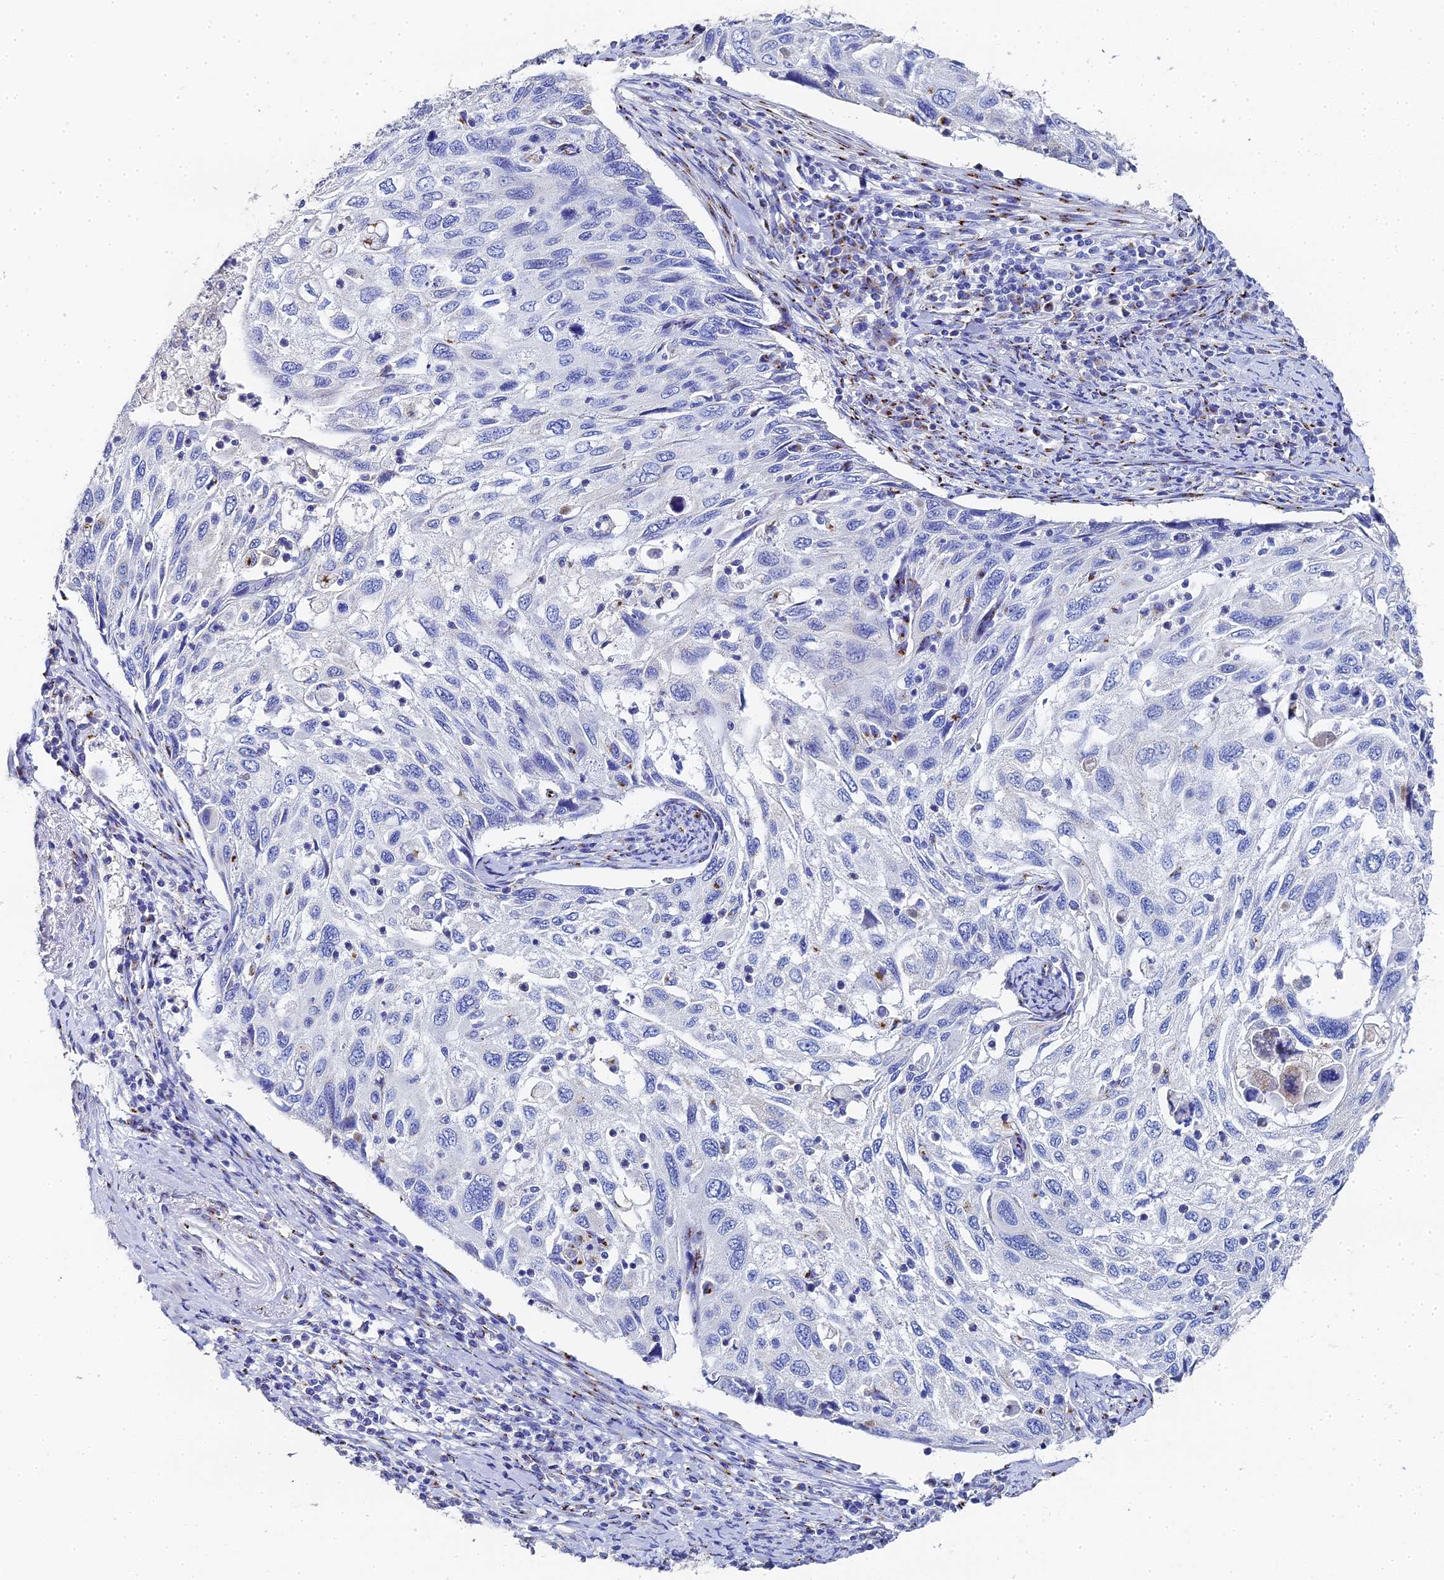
{"staining": {"intensity": "negative", "quantity": "none", "location": "none"}, "tissue": "cervical cancer", "cell_type": "Tumor cells", "image_type": "cancer", "snomed": [{"axis": "morphology", "description": "Squamous cell carcinoma, NOS"}, {"axis": "topography", "description": "Cervix"}], "caption": "Cervical squamous cell carcinoma was stained to show a protein in brown. There is no significant staining in tumor cells. (DAB IHC, high magnification).", "gene": "ENSG00000268674", "patient": {"sex": "female", "age": 70}}